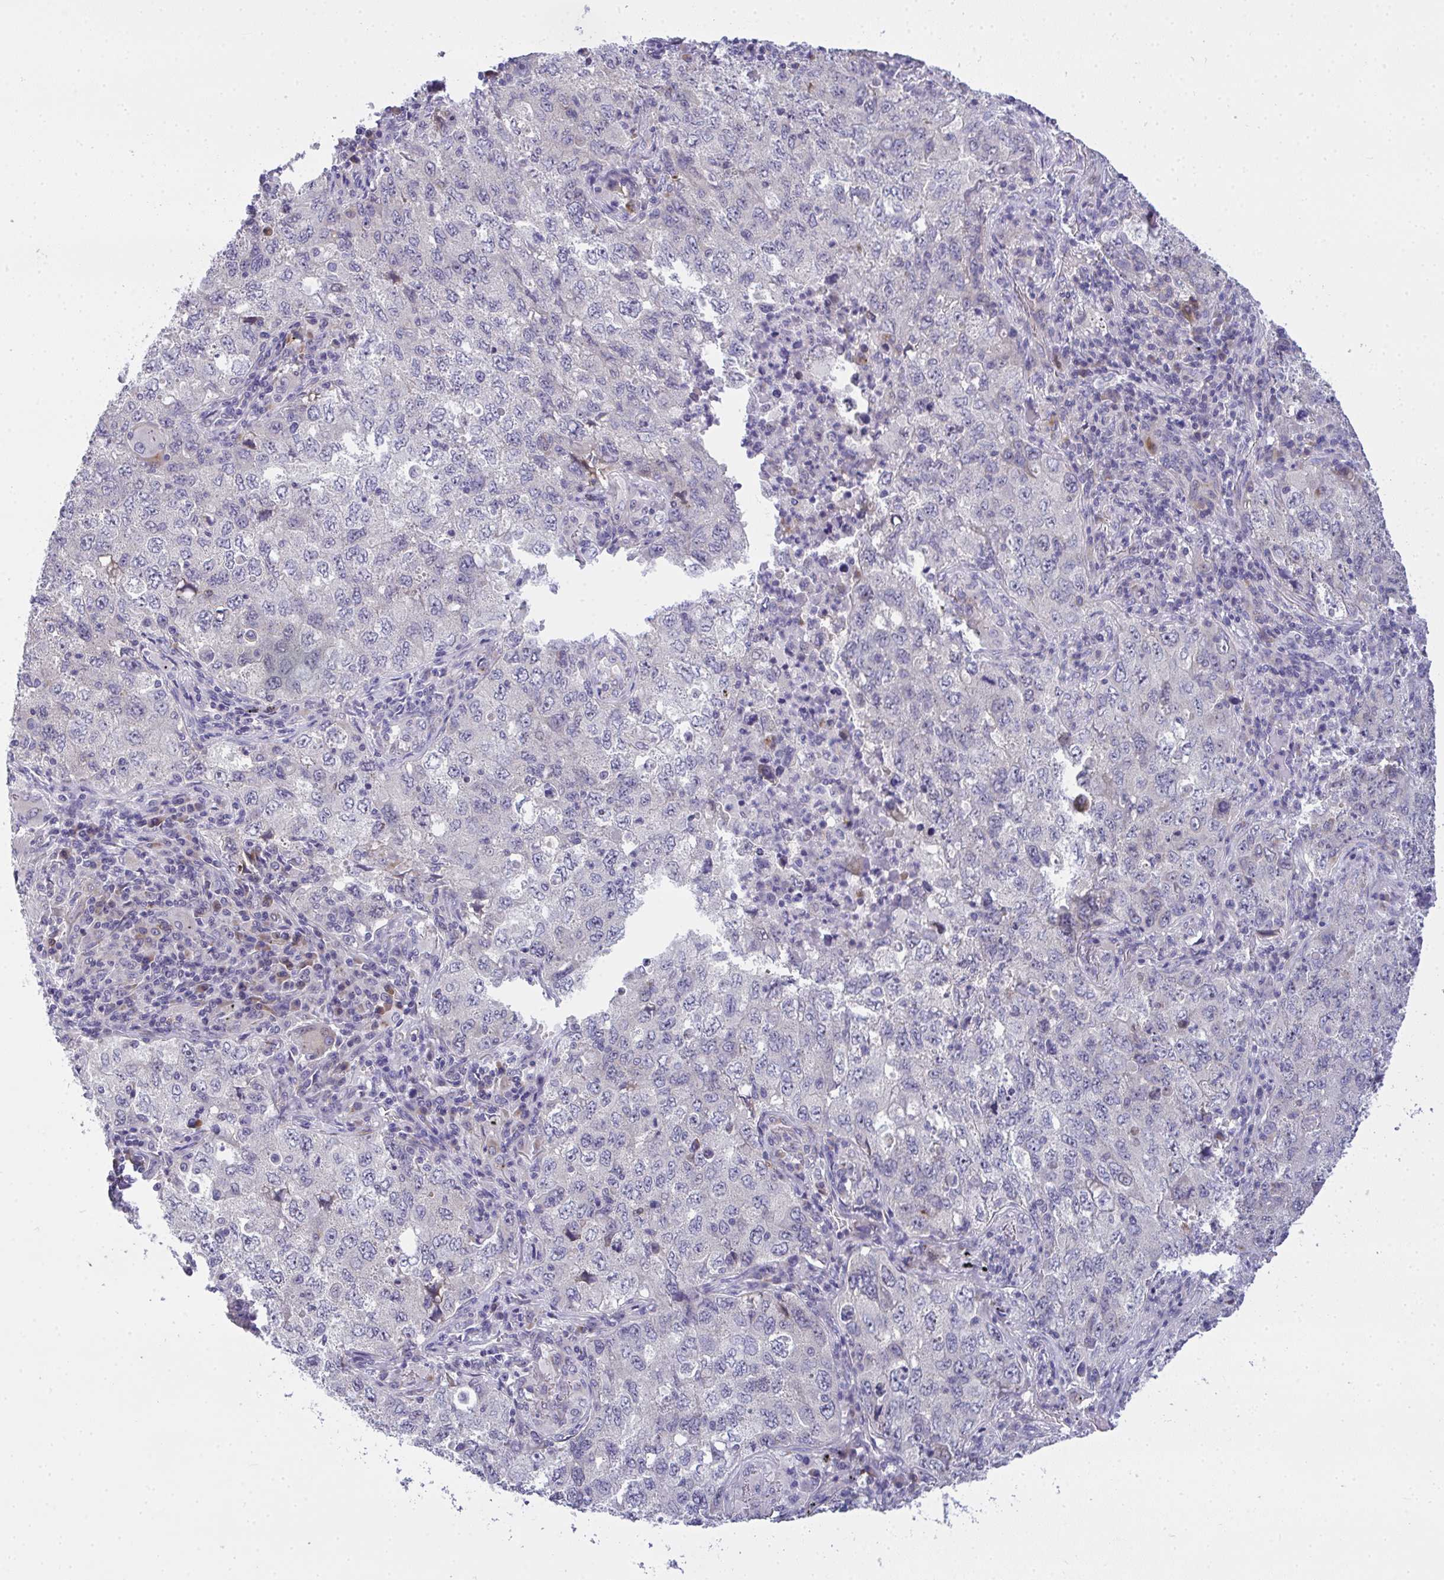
{"staining": {"intensity": "negative", "quantity": "none", "location": "none"}, "tissue": "lung cancer", "cell_type": "Tumor cells", "image_type": "cancer", "snomed": [{"axis": "morphology", "description": "Adenocarcinoma, NOS"}, {"axis": "topography", "description": "Lung"}], "caption": "Tumor cells show no significant positivity in lung adenocarcinoma.", "gene": "NT5C1A", "patient": {"sex": "female", "age": 57}}